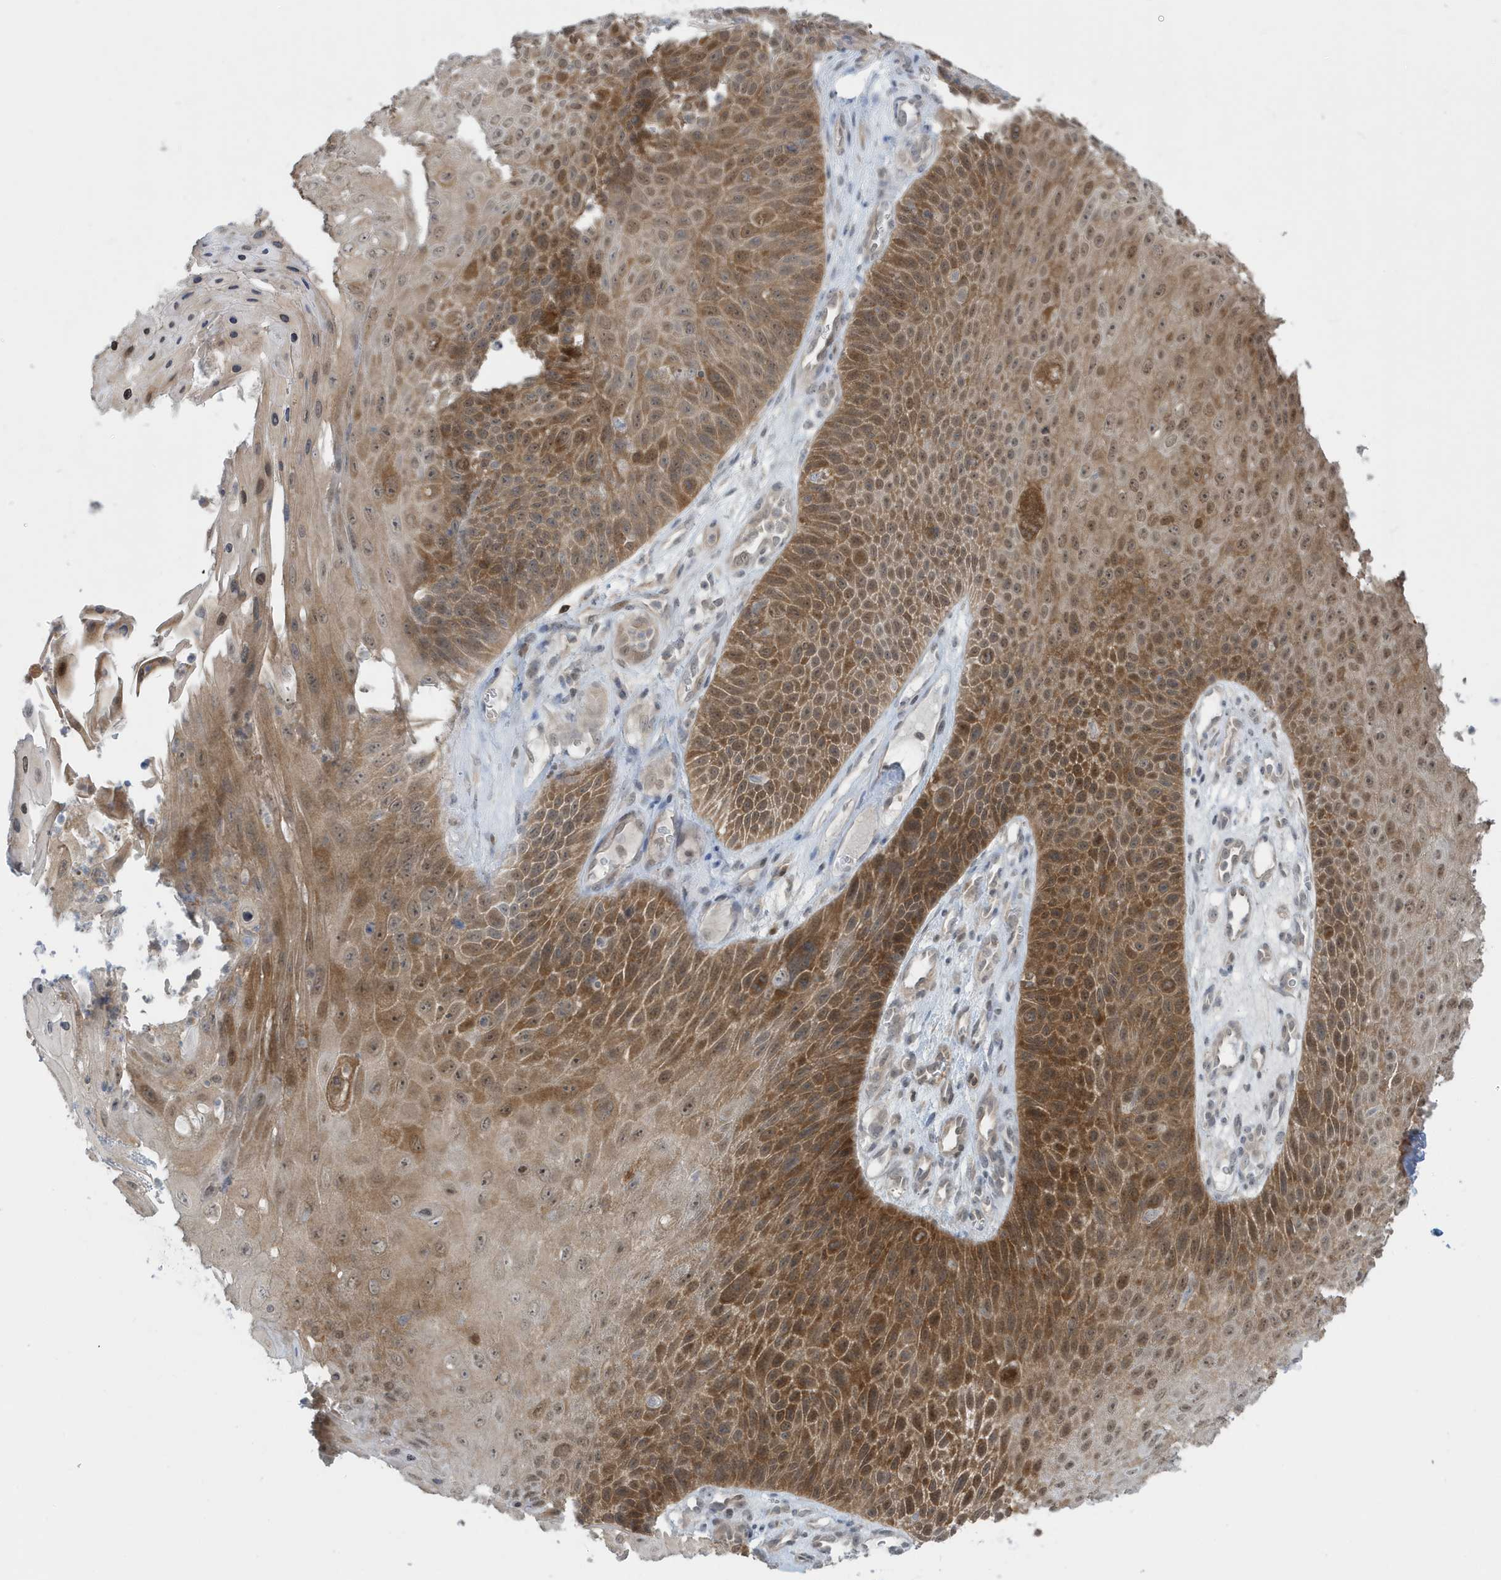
{"staining": {"intensity": "moderate", "quantity": ">75%", "location": "cytoplasmic/membranous,nuclear"}, "tissue": "skin cancer", "cell_type": "Tumor cells", "image_type": "cancer", "snomed": [{"axis": "morphology", "description": "Squamous cell carcinoma, NOS"}, {"axis": "topography", "description": "Skin"}], "caption": "DAB (3,3'-diaminobenzidine) immunohistochemical staining of skin cancer (squamous cell carcinoma) reveals moderate cytoplasmic/membranous and nuclear protein staining in about >75% of tumor cells.", "gene": "OGA", "patient": {"sex": "female", "age": 88}}